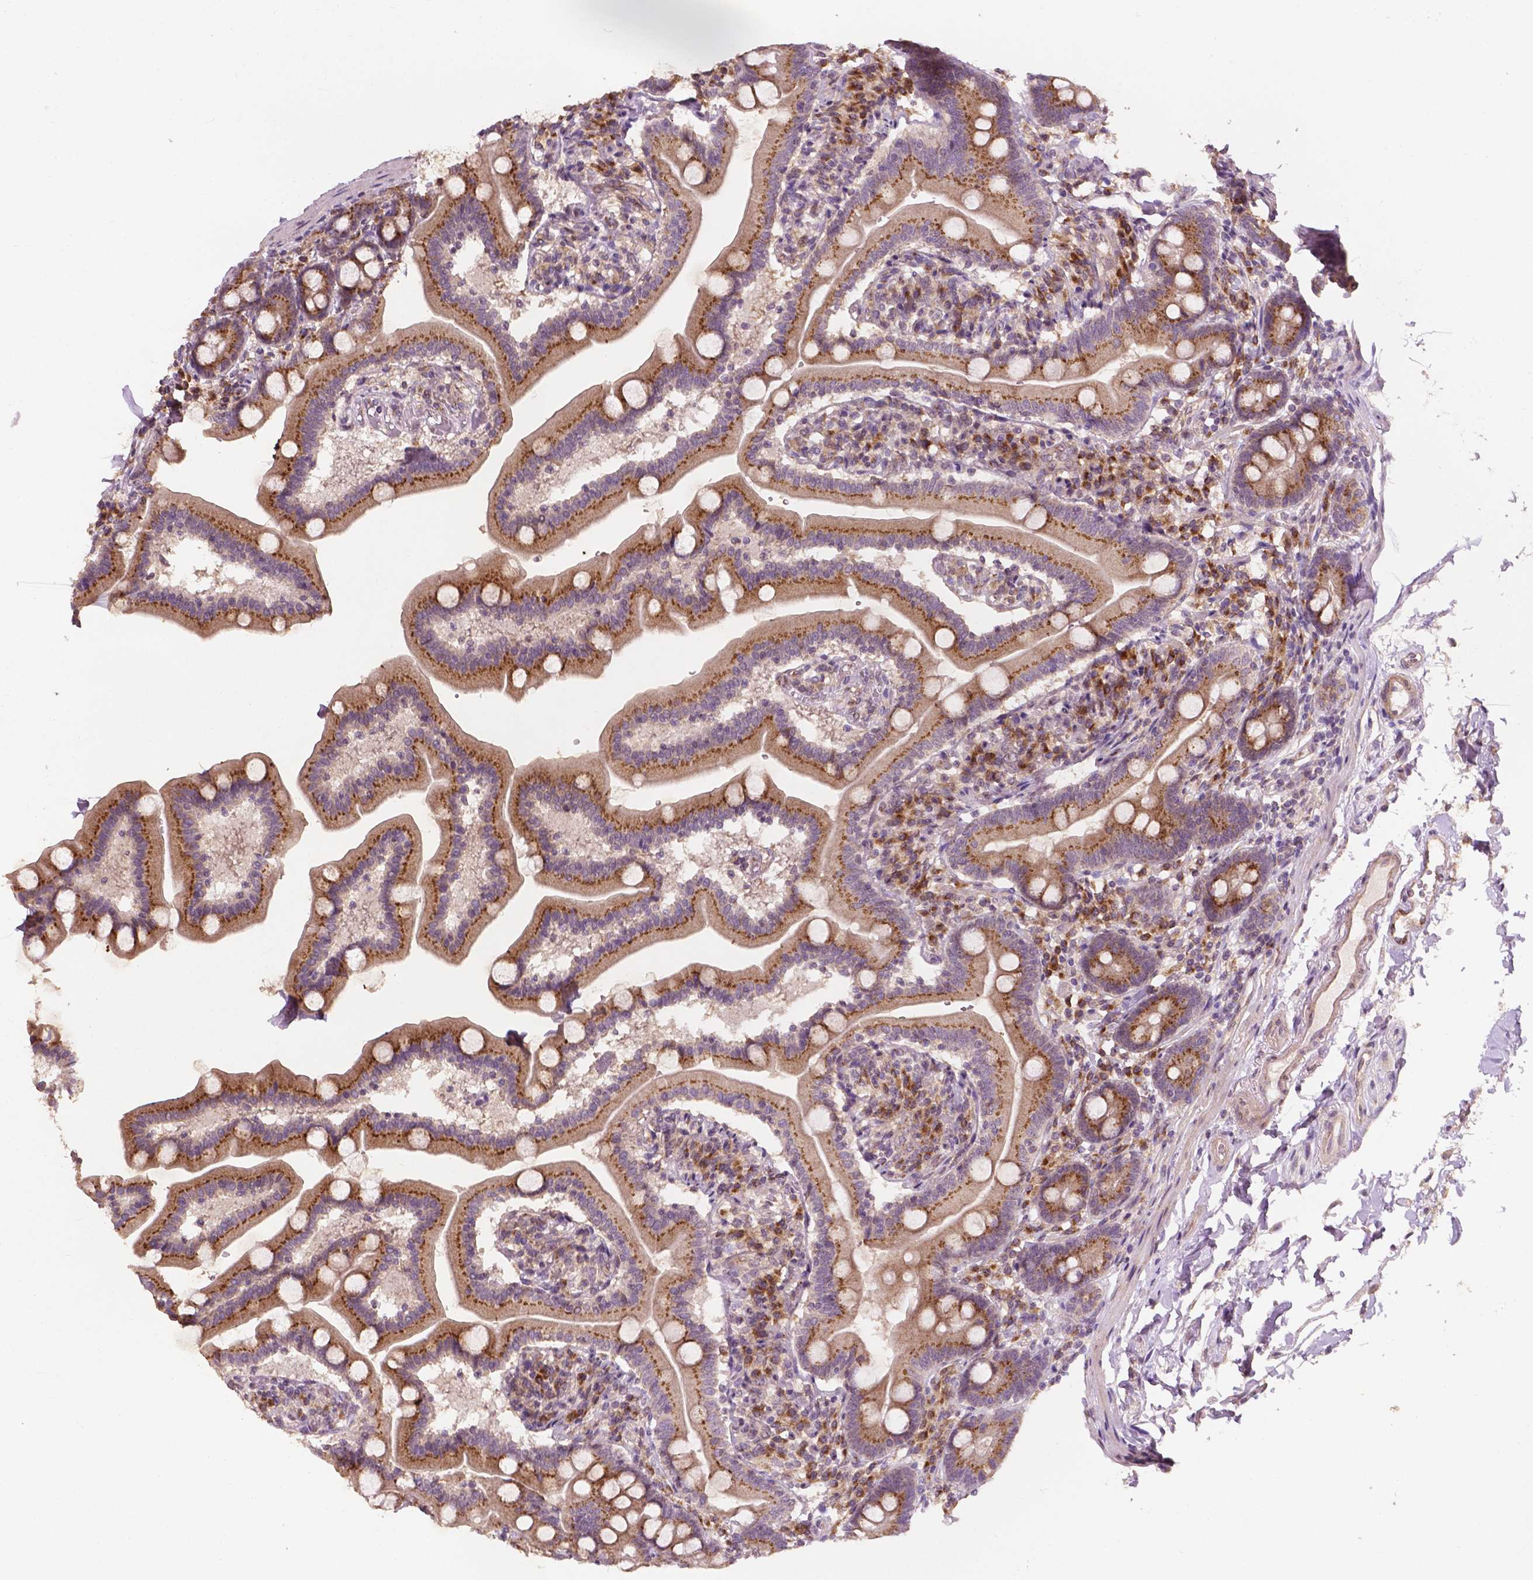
{"staining": {"intensity": "strong", "quantity": ">75%", "location": "cytoplasmic/membranous"}, "tissue": "duodenum", "cell_type": "Glandular cells", "image_type": "normal", "snomed": [{"axis": "morphology", "description": "Normal tissue, NOS"}, {"axis": "topography", "description": "Duodenum"}], "caption": "Immunohistochemistry (IHC) histopathology image of benign duodenum: duodenum stained using immunohistochemistry (IHC) displays high levels of strong protein expression localized specifically in the cytoplasmic/membranous of glandular cells, appearing as a cytoplasmic/membranous brown color.", "gene": "EBAG9", "patient": {"sex": "female", "age": 67}}